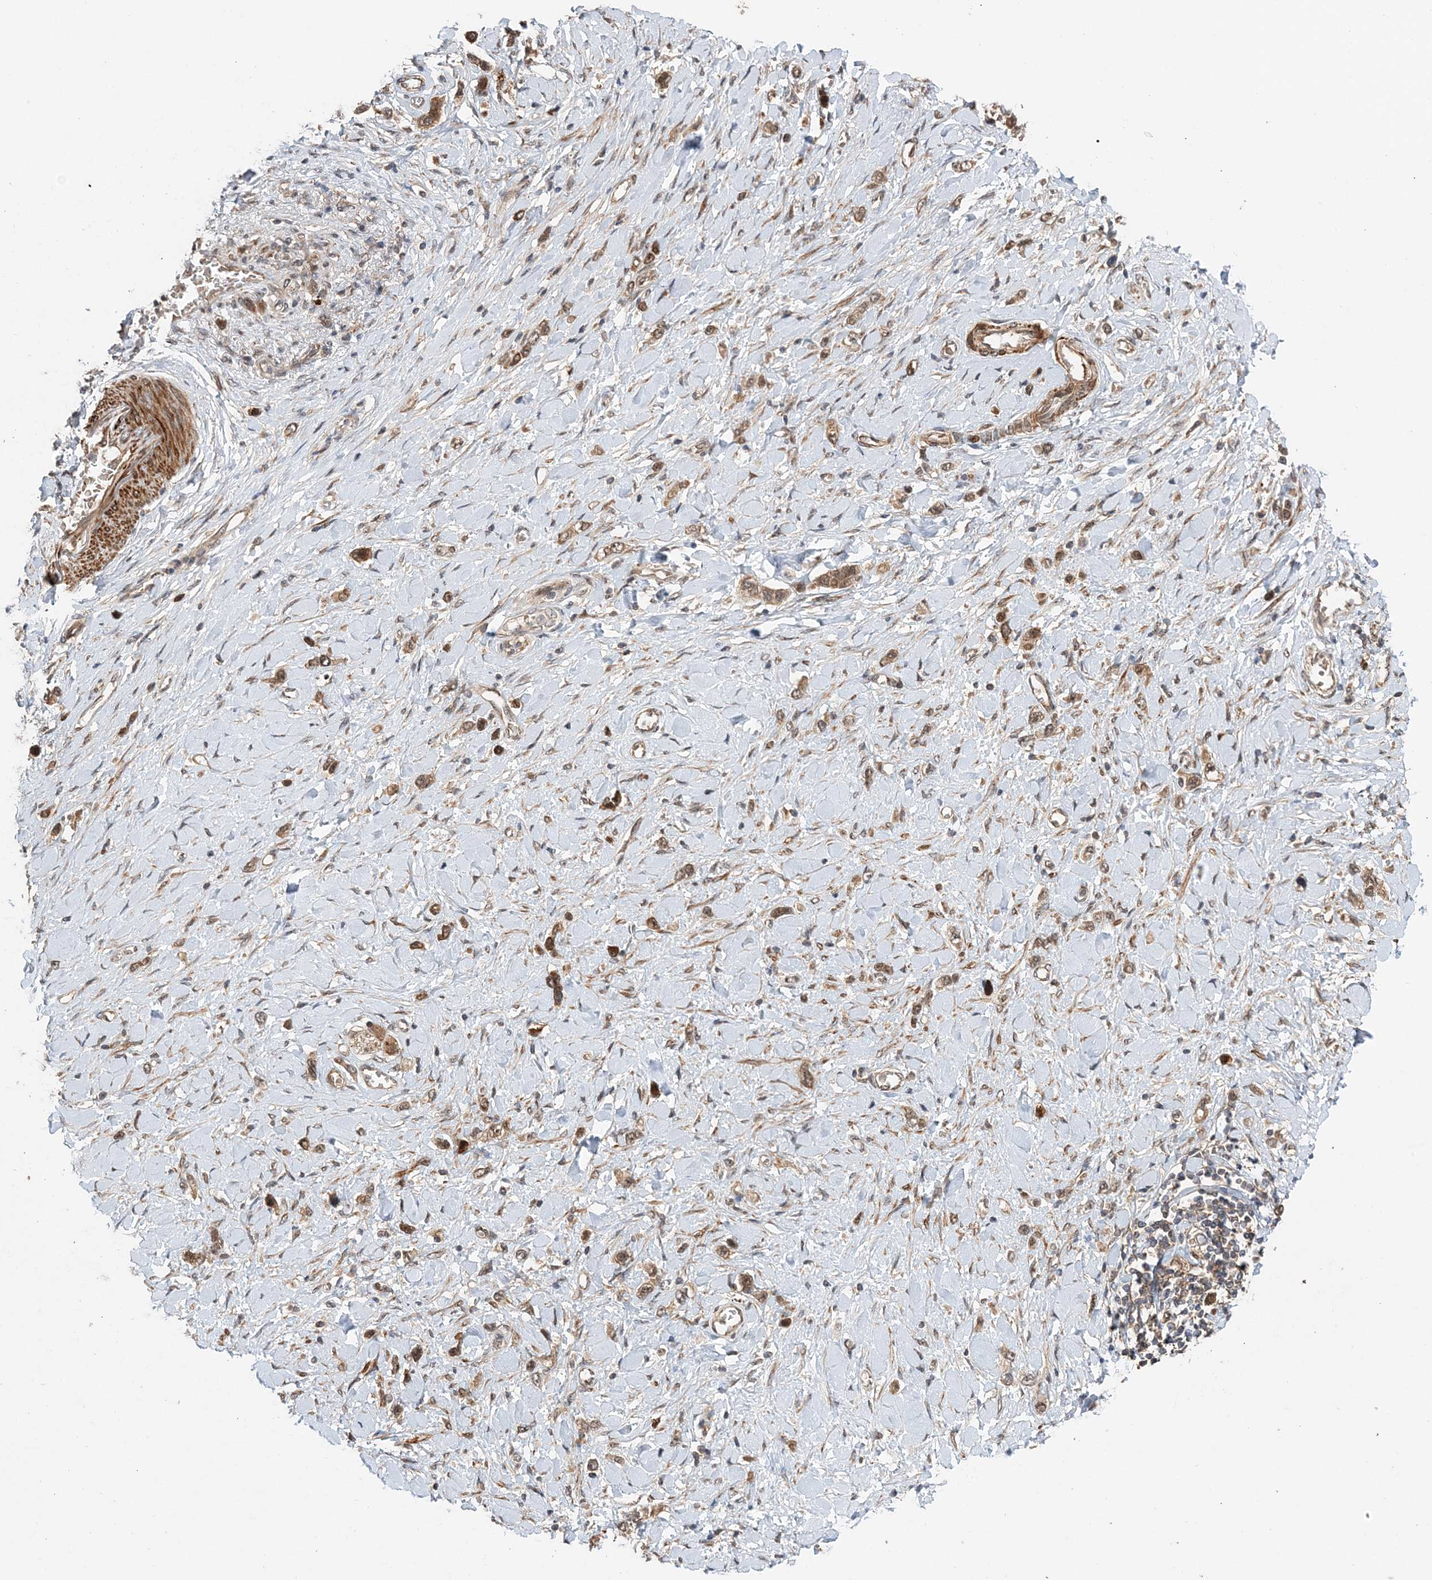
{"staining": {"intensity": "moderate", "quantity": ">75%", "location": "cytoplasmic/membranous"}, "tissue": "stomach cancer", "cell_type": "Tumor cells", "image_type": "cancer", "snomed": [{"axis": "morphology", "description": "Normal tissue, NOS"}, {"axis": "morphology", "description": "Adenocarcinoma, NOS"}, {"axis": "topography", "description": "Stomach, upper"}, {"axis": "topography", "description": "Stomach"}], "caption": "Immunohistochemical staining of adenocarcinoma (stomach) demonstrates medium levels of moderate cytoplasmic/membranous expression in approximately >75% of tumor cells.", "gene": "UBTD2", "patient": {"sex": "female", "age": 65}}